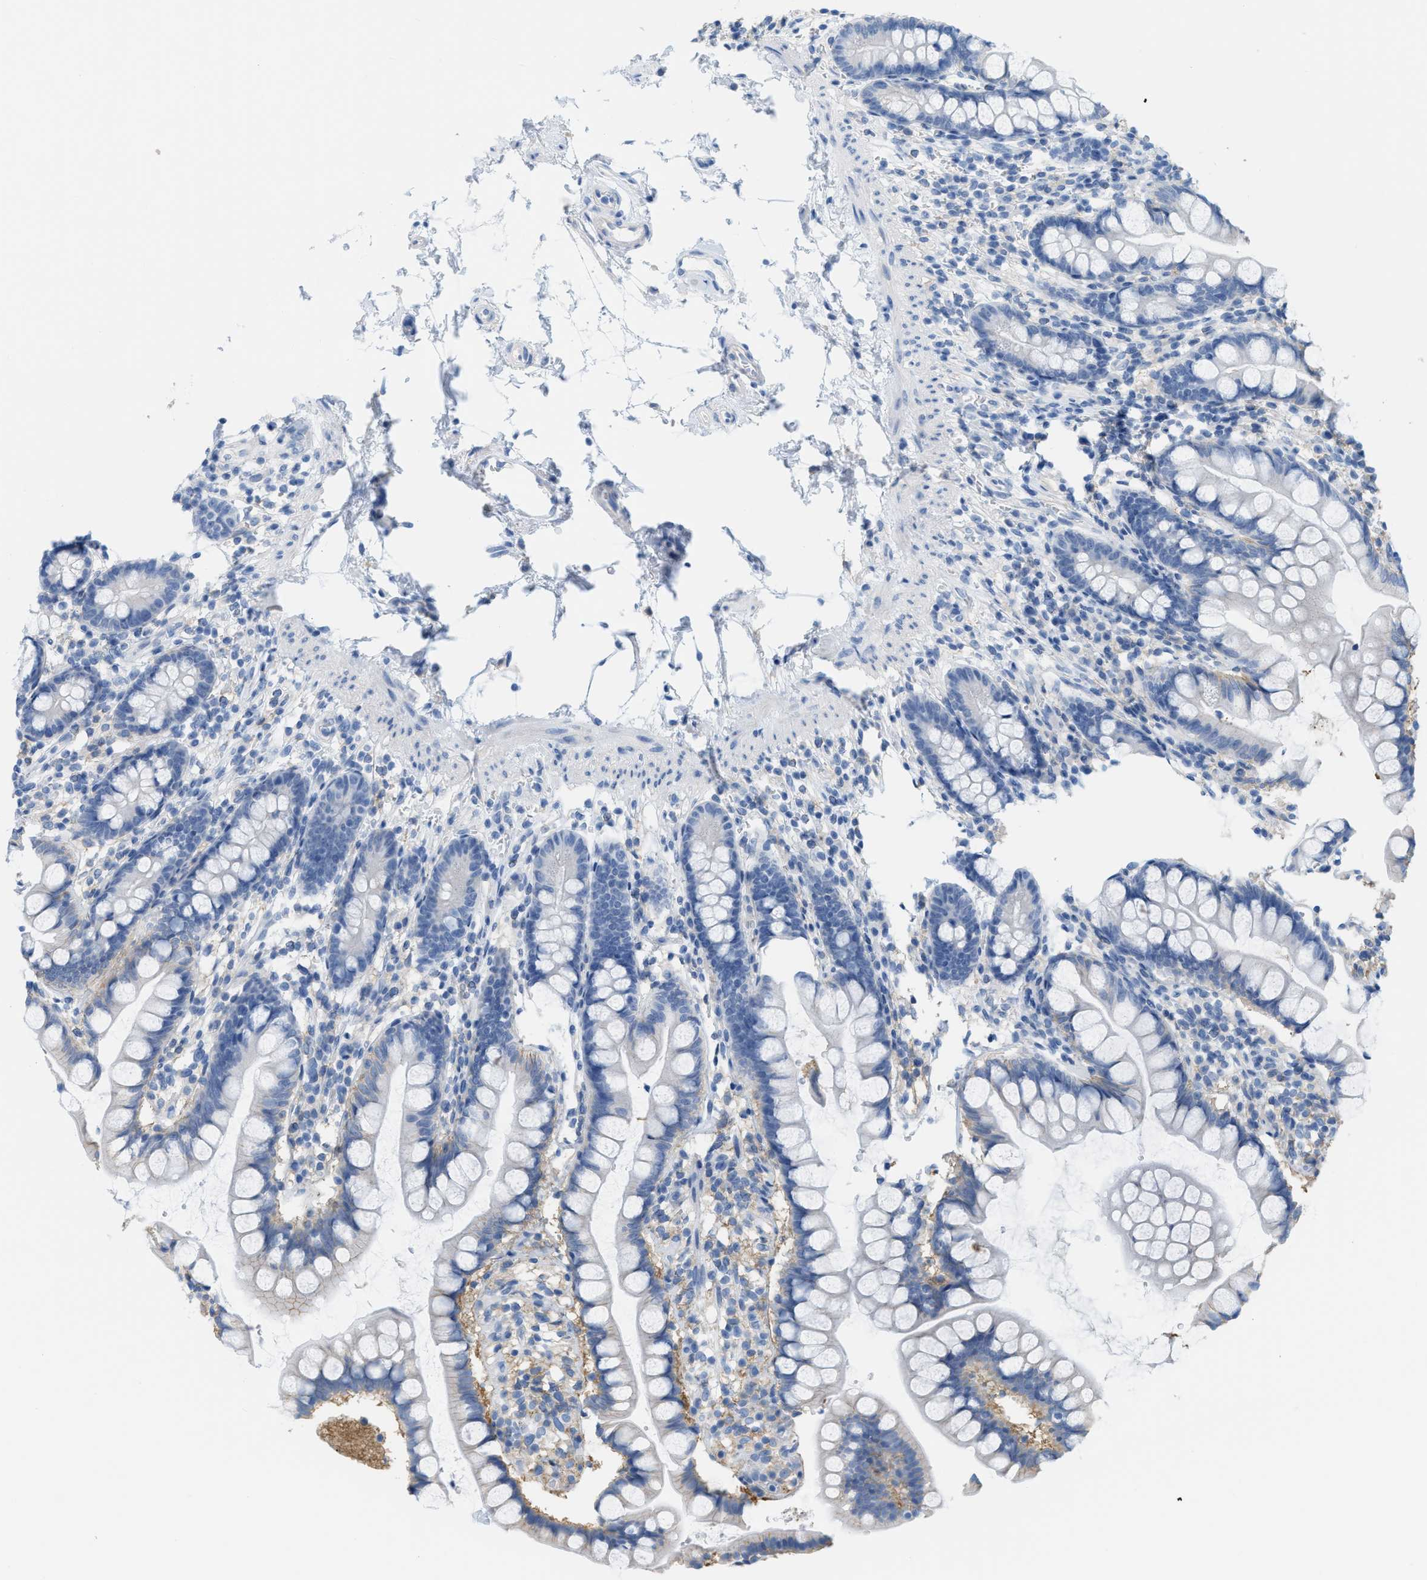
{"staining": {"intensity": "weak", "quantity": "<25%", "location": "cytoplasmic/membranous"}, "tissue": "small intestine", "cell_type": "Glandular cells", "image_type": "normal", "snomed": [{"axis": "morphology", "description": "Normal tissue, NOS"}, {"axis": "topography", "description": "Small intestine"}], "caption": "Immunohistochemistry of normal small intestine demonstrates no positivity in glandular cells.", "gene": "SLC3A2", "patient": {"sex": "female", "age": 84}}